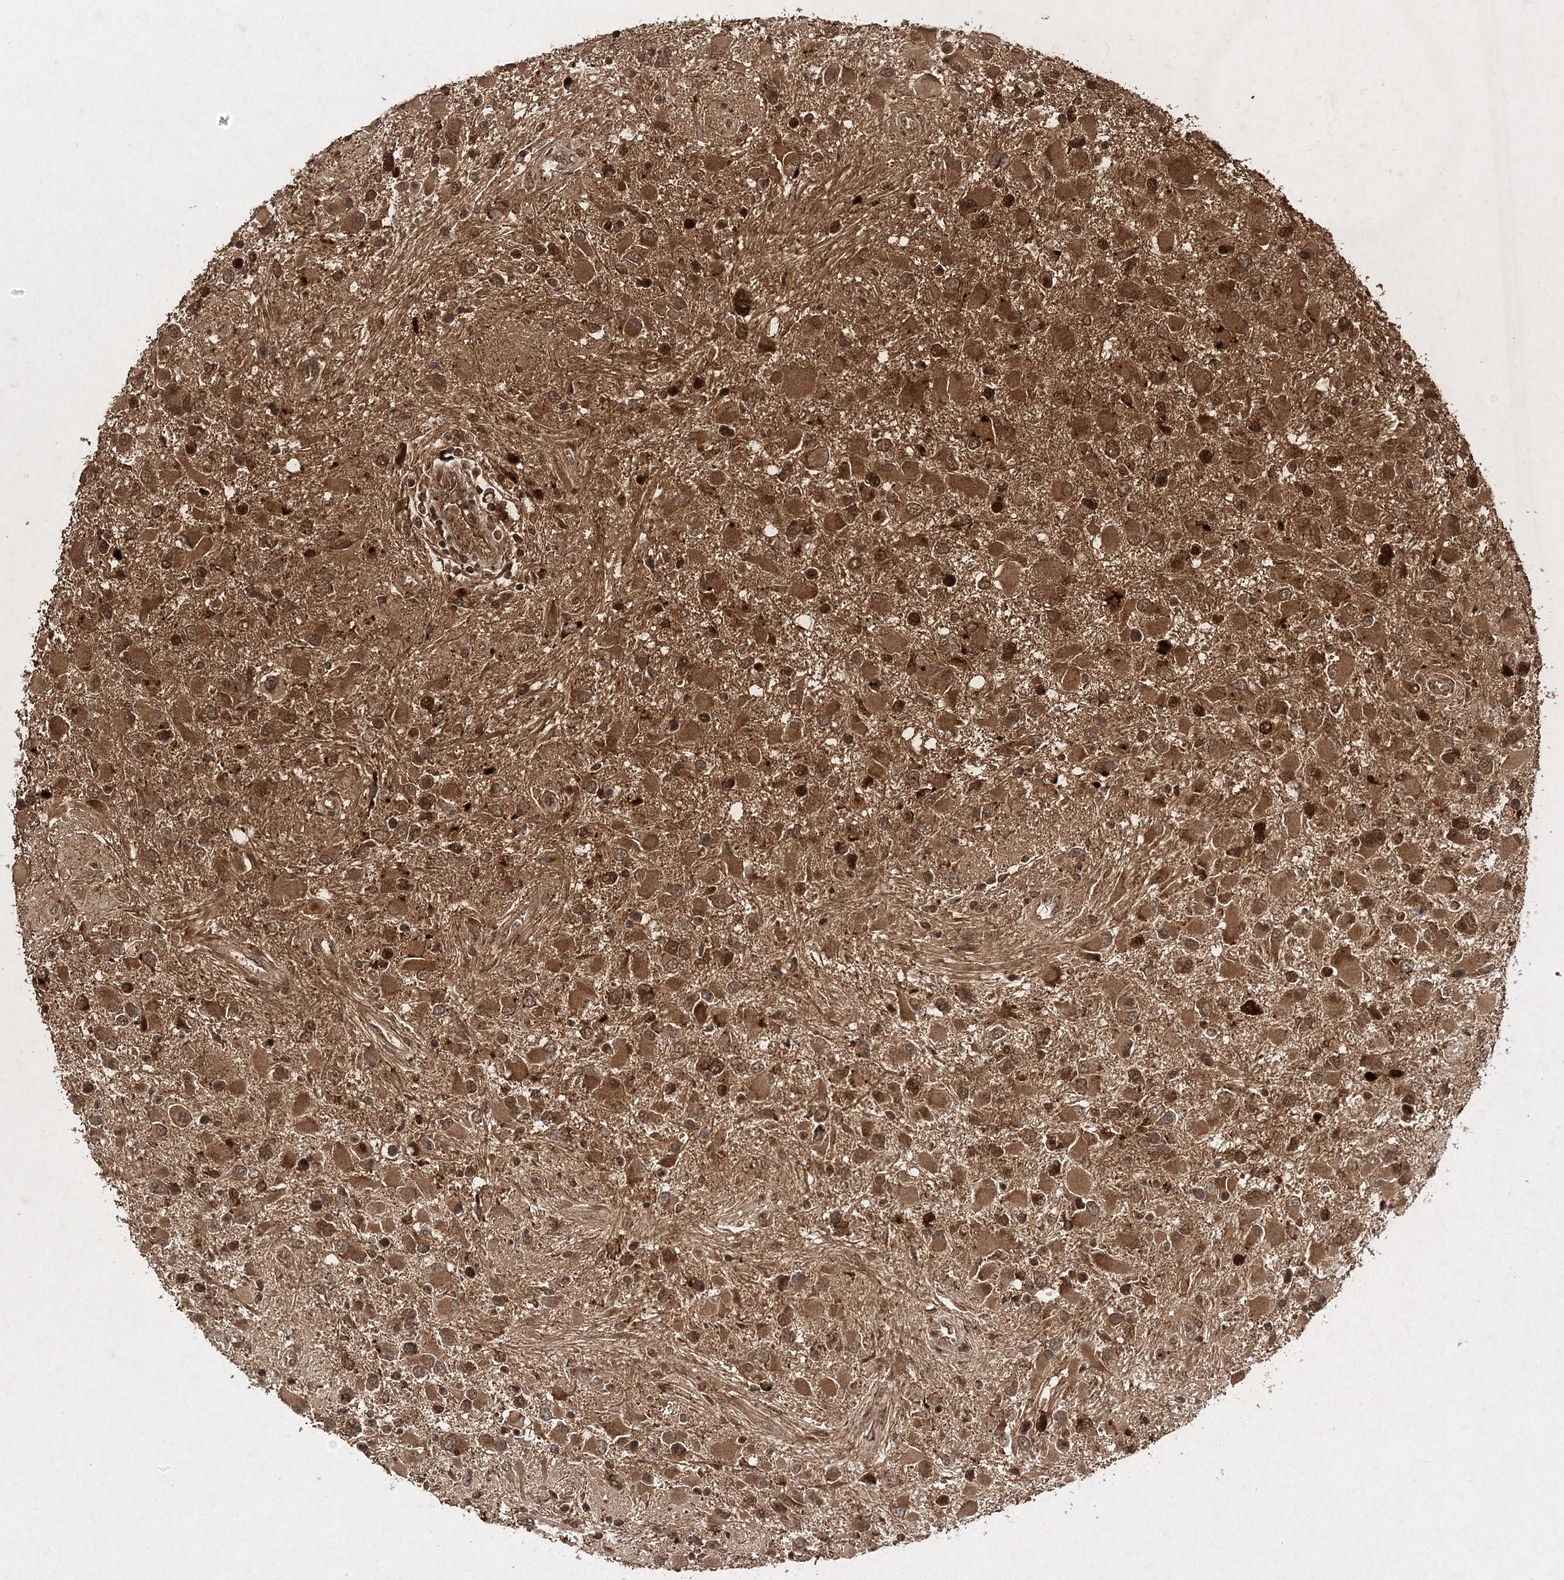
{"staining": {"intensity": "moderate", "quantity": ">75%", "location": "cytoplasmic/membranous,nuclear"}, "tissue": "glioma", "cell_type": "Tumor cells", "image_type": "cancer", "snomed": [{"axis": "morphology", "description": "Glioma, malignant, High grade"}, {"axis": "topography", "description": "Brain"}], "caption": "Glioma was stained to show a protein in brown. There is medium levels of moderate cytoplasmic/membranous and nuclear positivity in about >75% of tumor cells.", "gene": "NIF3L1", "patient": {"sex": "male", "age": 53}}